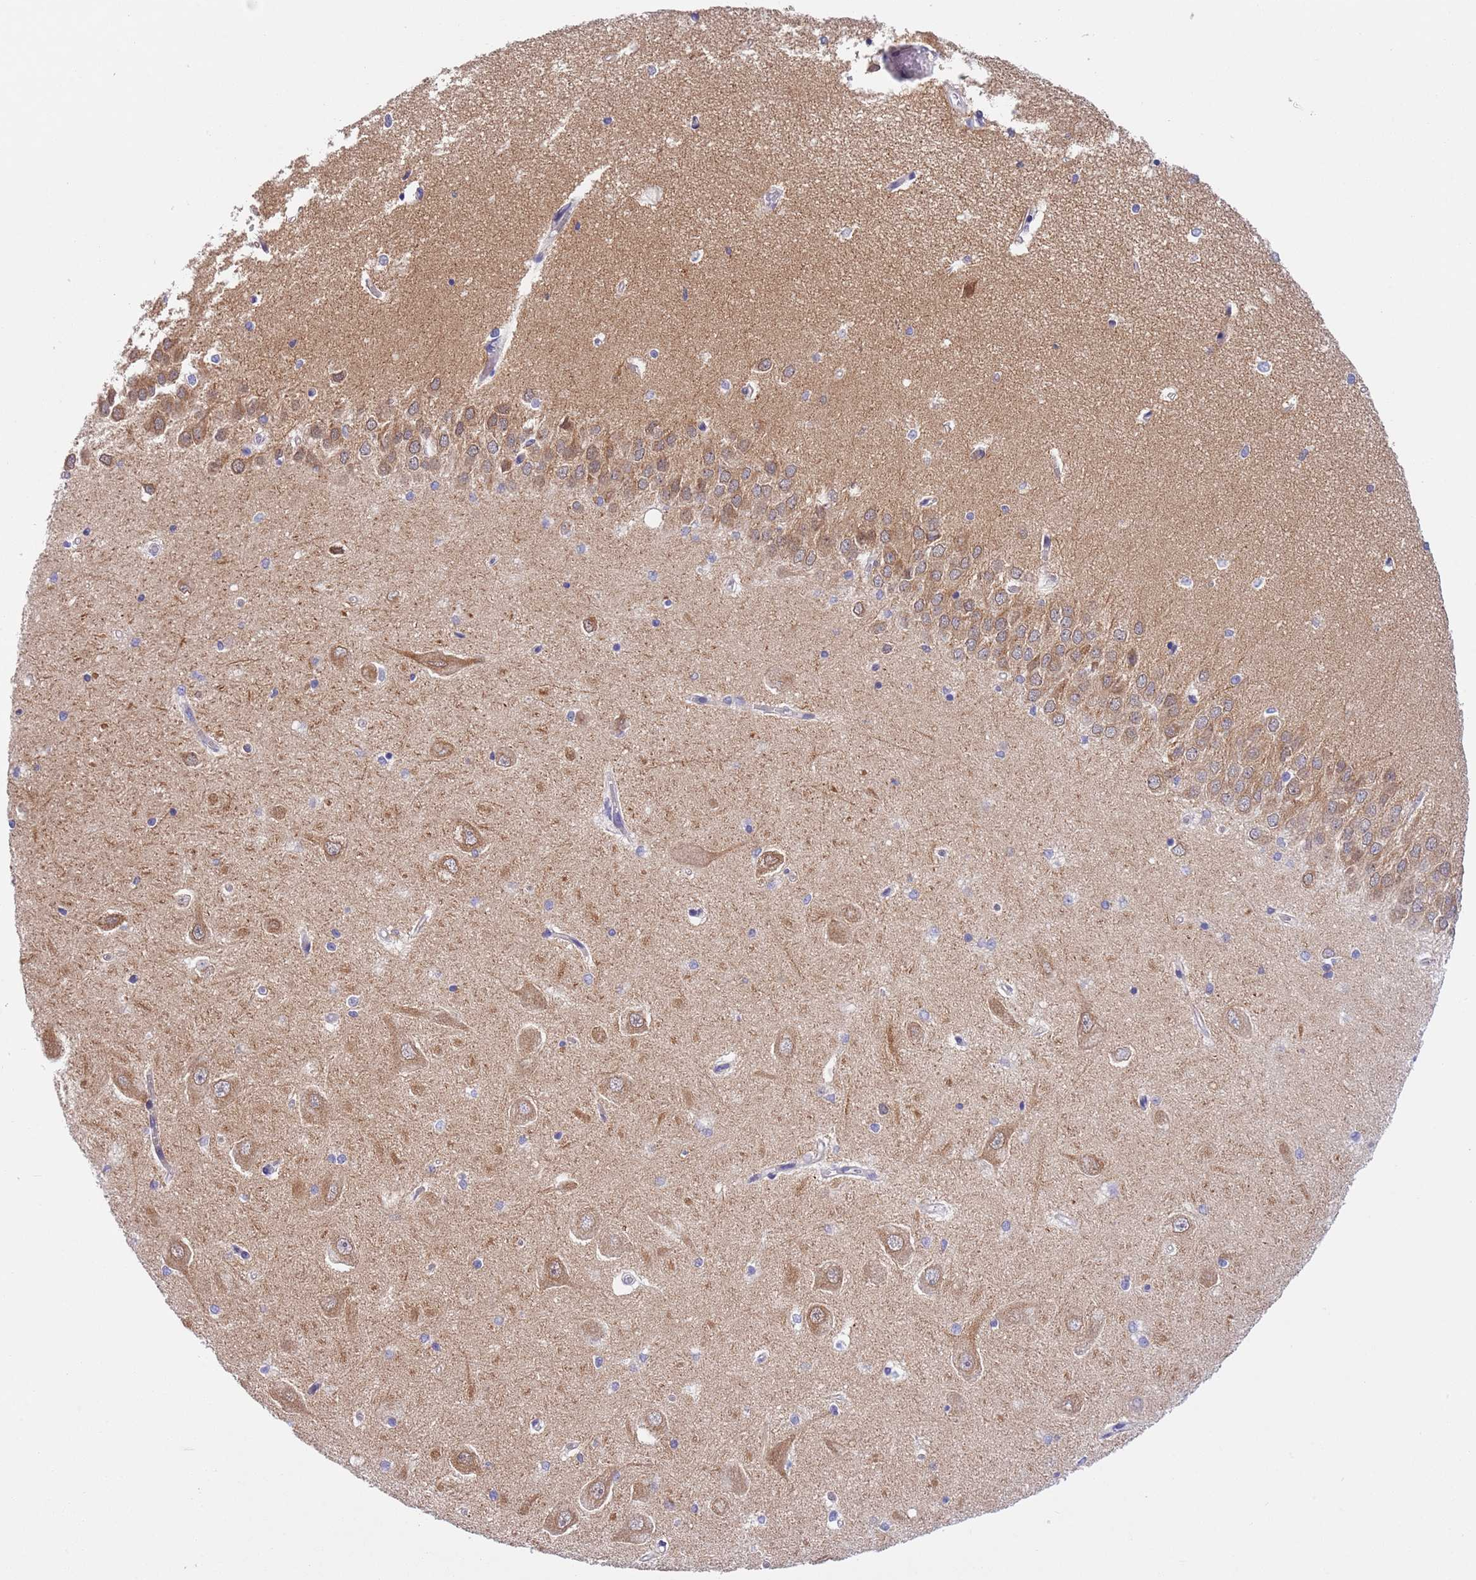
{"staining": {"intensity": "negative", "quantity": "none", "location": "none"}, "tissue": "hippocampus", "cell_type": "Glial cells", "image_type": "normal", "snomed": [{"axis": "morphology", "description": "Normal tissue, NOS"}, {"axis": "topography", "description": "Hippocampus"}], "caption": "Glial cells show no significant staining in benign hippocampus.", "gene": "NET1", "patient": {"sex": "male", "age": 45}}